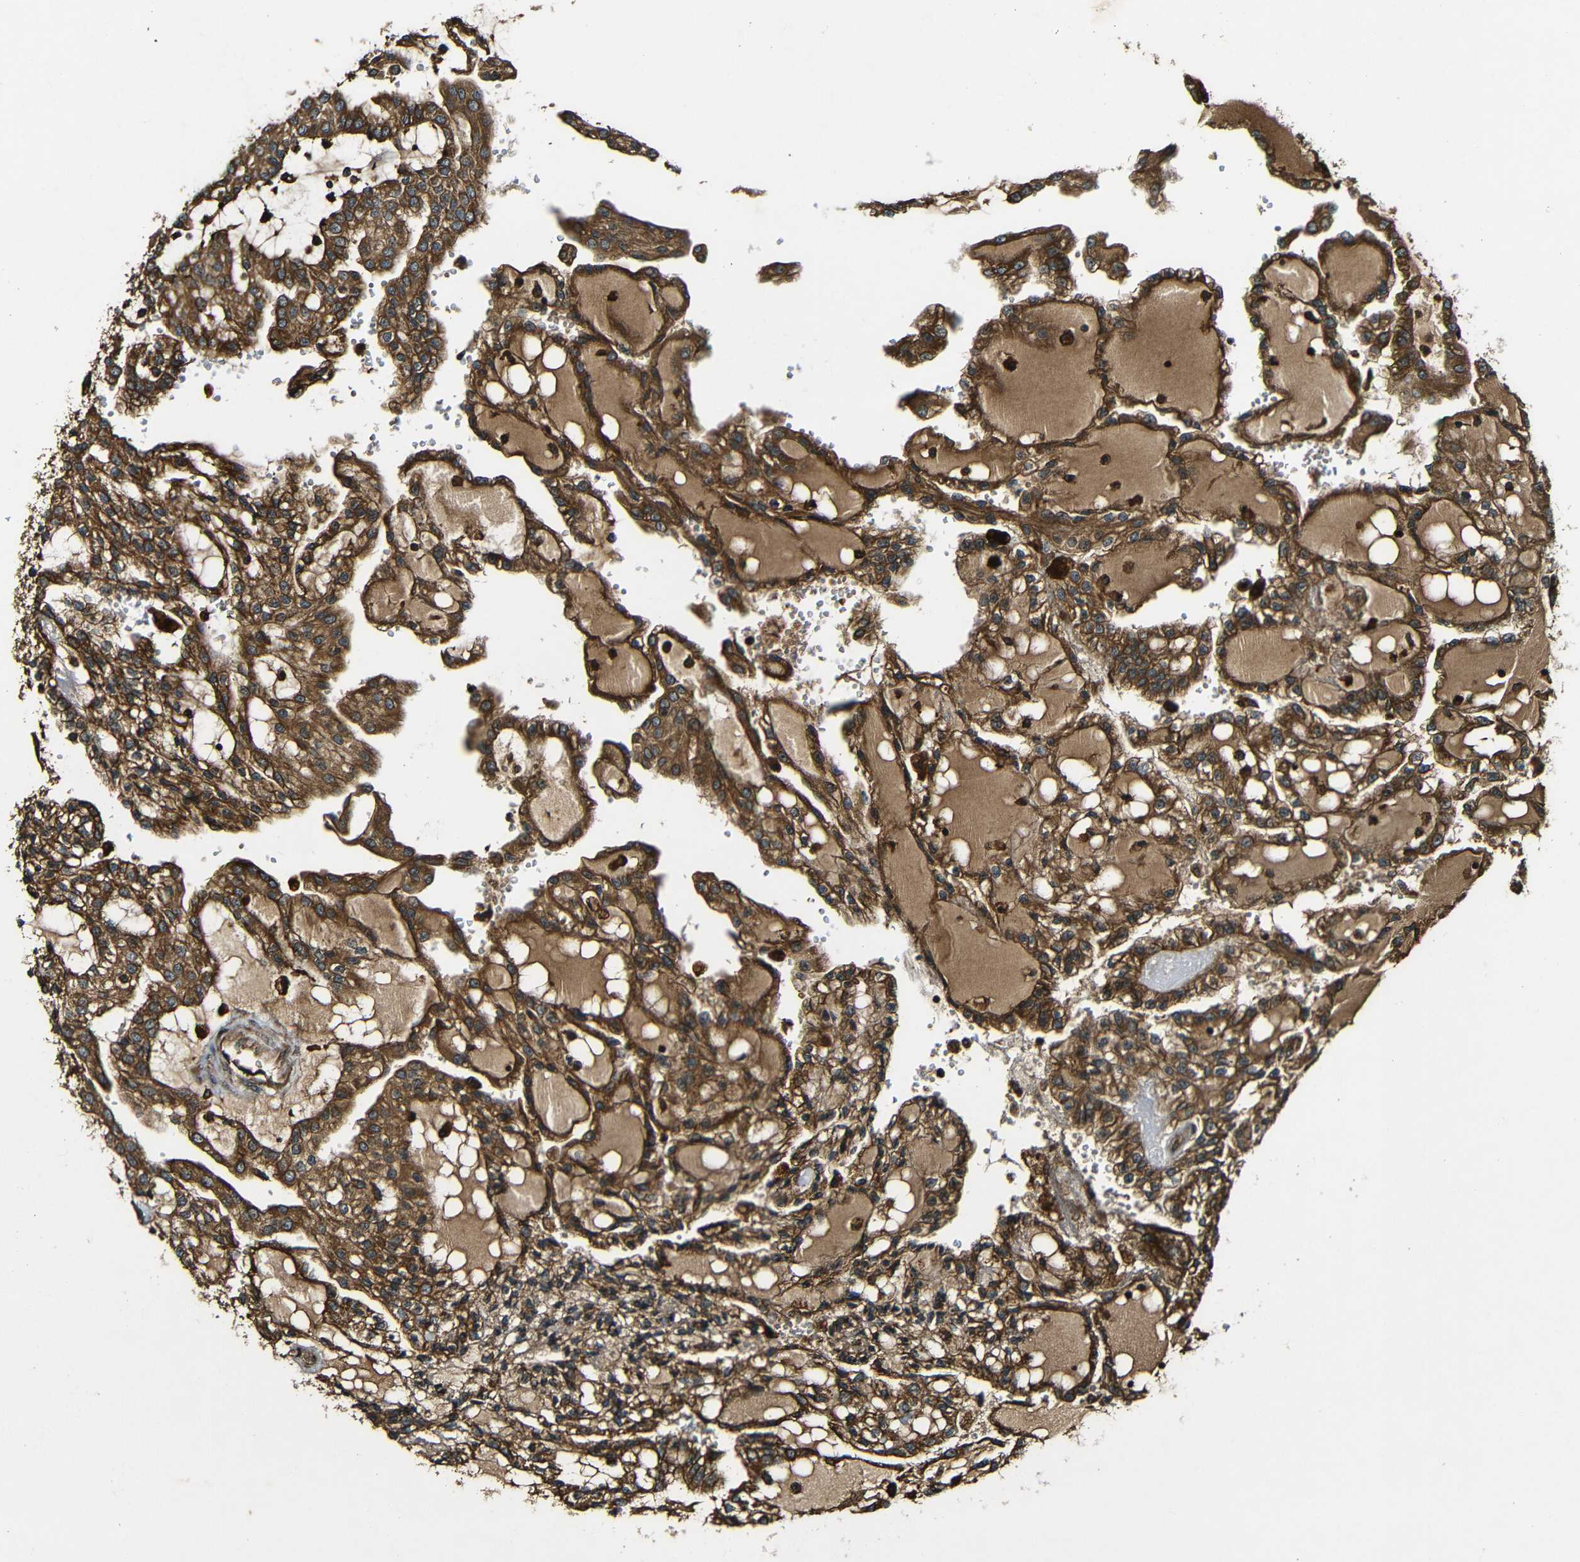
{"staining": {"intensity": "strong", "quantity": ">75%", "location": "cytoplasmic/membranous"}, "tissue": "renal cancer", "cell_type": "Tumor cells", "image_type": "cancer", "snomed": [{"axis": "morphology", "description": "Adenocarcinoma, NOS"}, {"axis": "topography", "description": "Kidney"}], "caption": "High-power microscopy captured an IHC micrograph of adenocarcinoma (renal), revealing strong cytoplasmic/membranous positivity in approximately >75% of tumor cells.", "gene": "CASP8", "patient": {"sex": "male", "age": 63}}